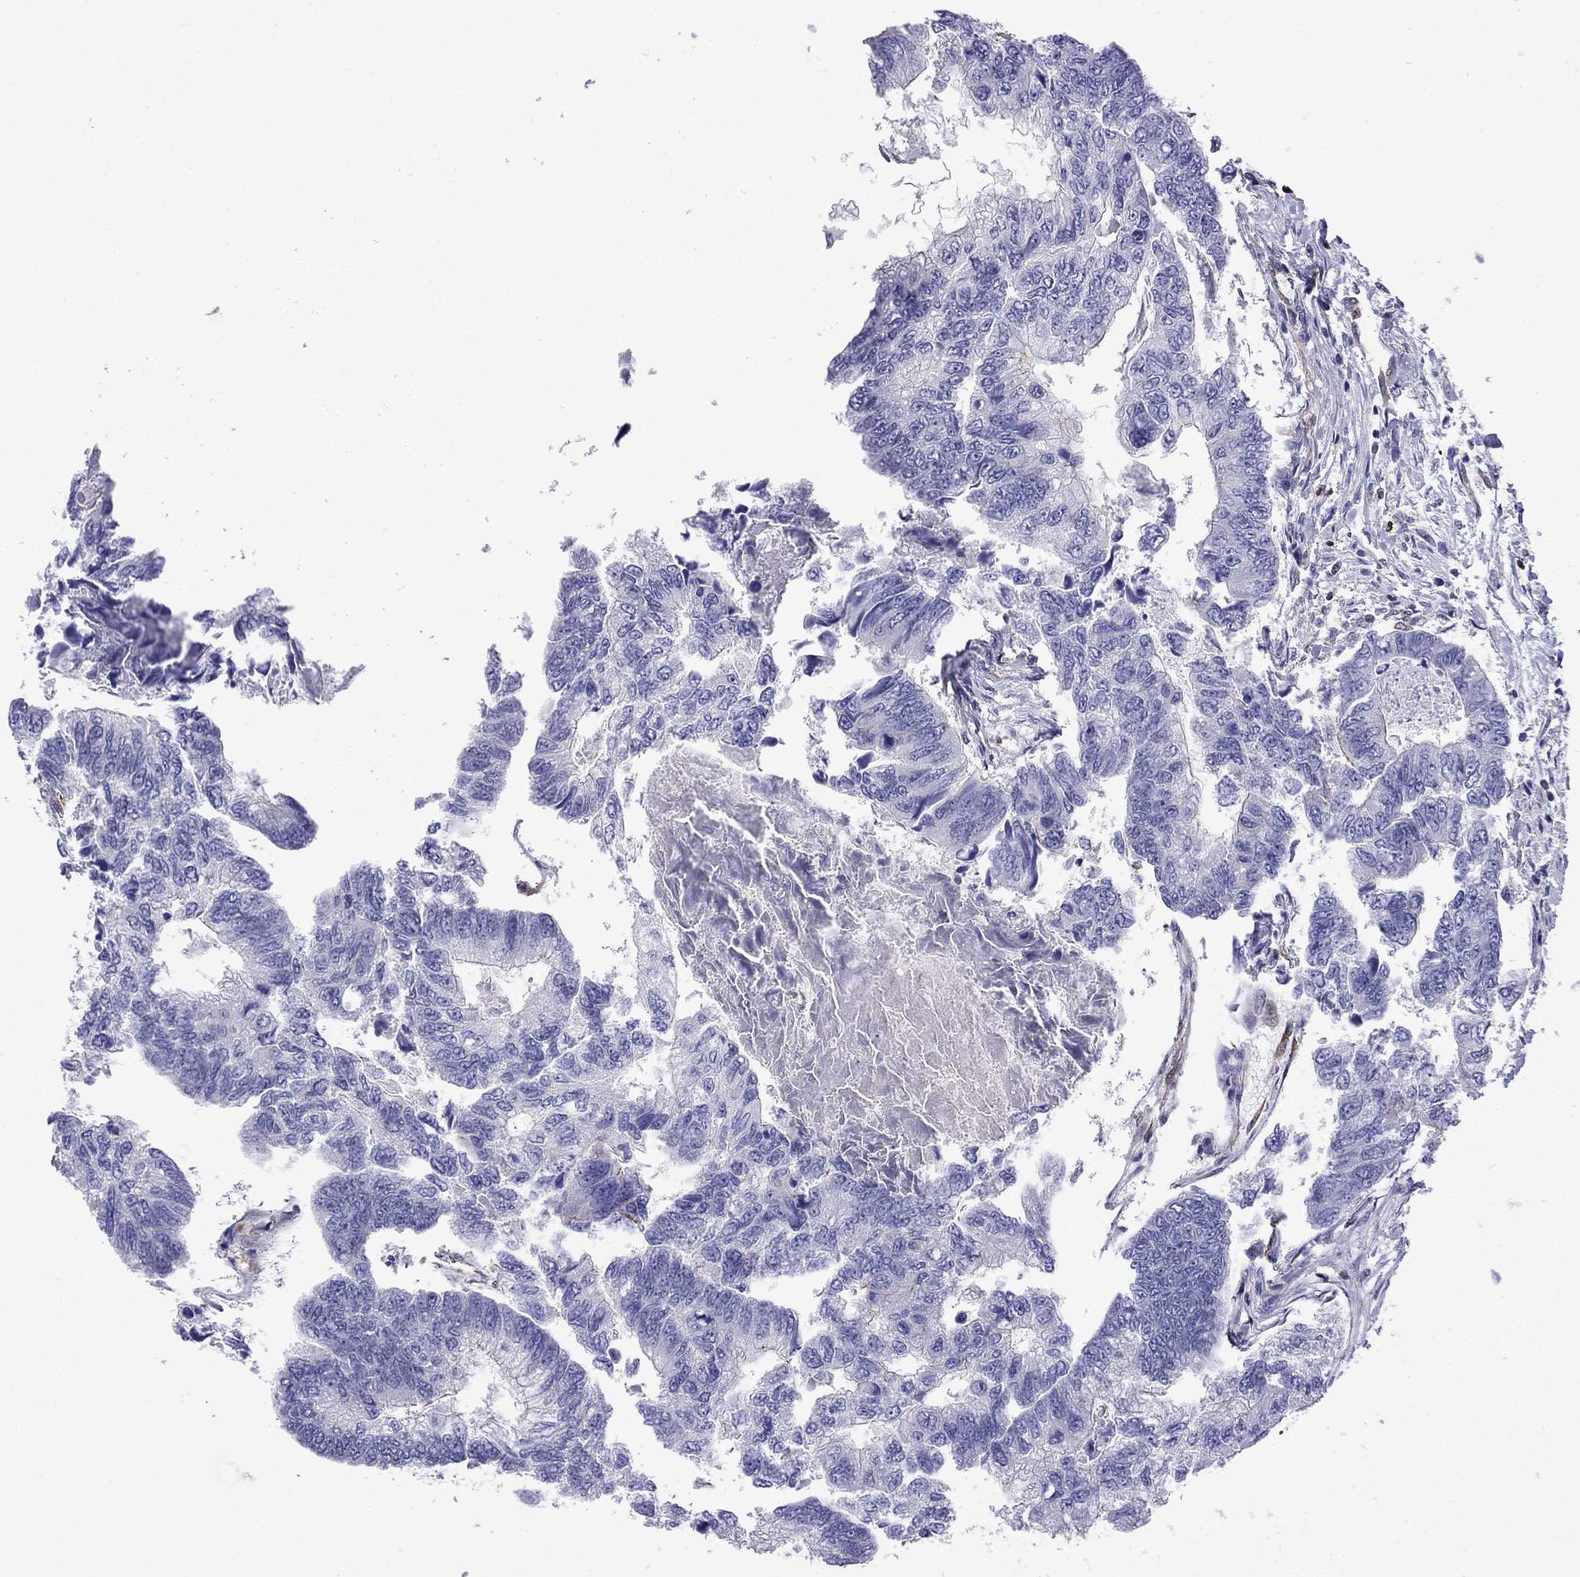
{"staining": {"intensity": "negative", "quantity": "none", "location": "none"}, "tissue": "colorectal cancer", "cell_type": "Tumor cells", "image_type": "cancer", "snomed": [{"axis": "morphology", "description": "Adenocarcinoma, NOS"}, {"axis": "topography", "description": "Colon"}], "caption": "Colorectal adenocarcinoma stained for a protein using immunohistochemistry demonstrates no staining tumor cells.", "gene": "GNAL", "patient": {"sex": "female", "age": 65}}